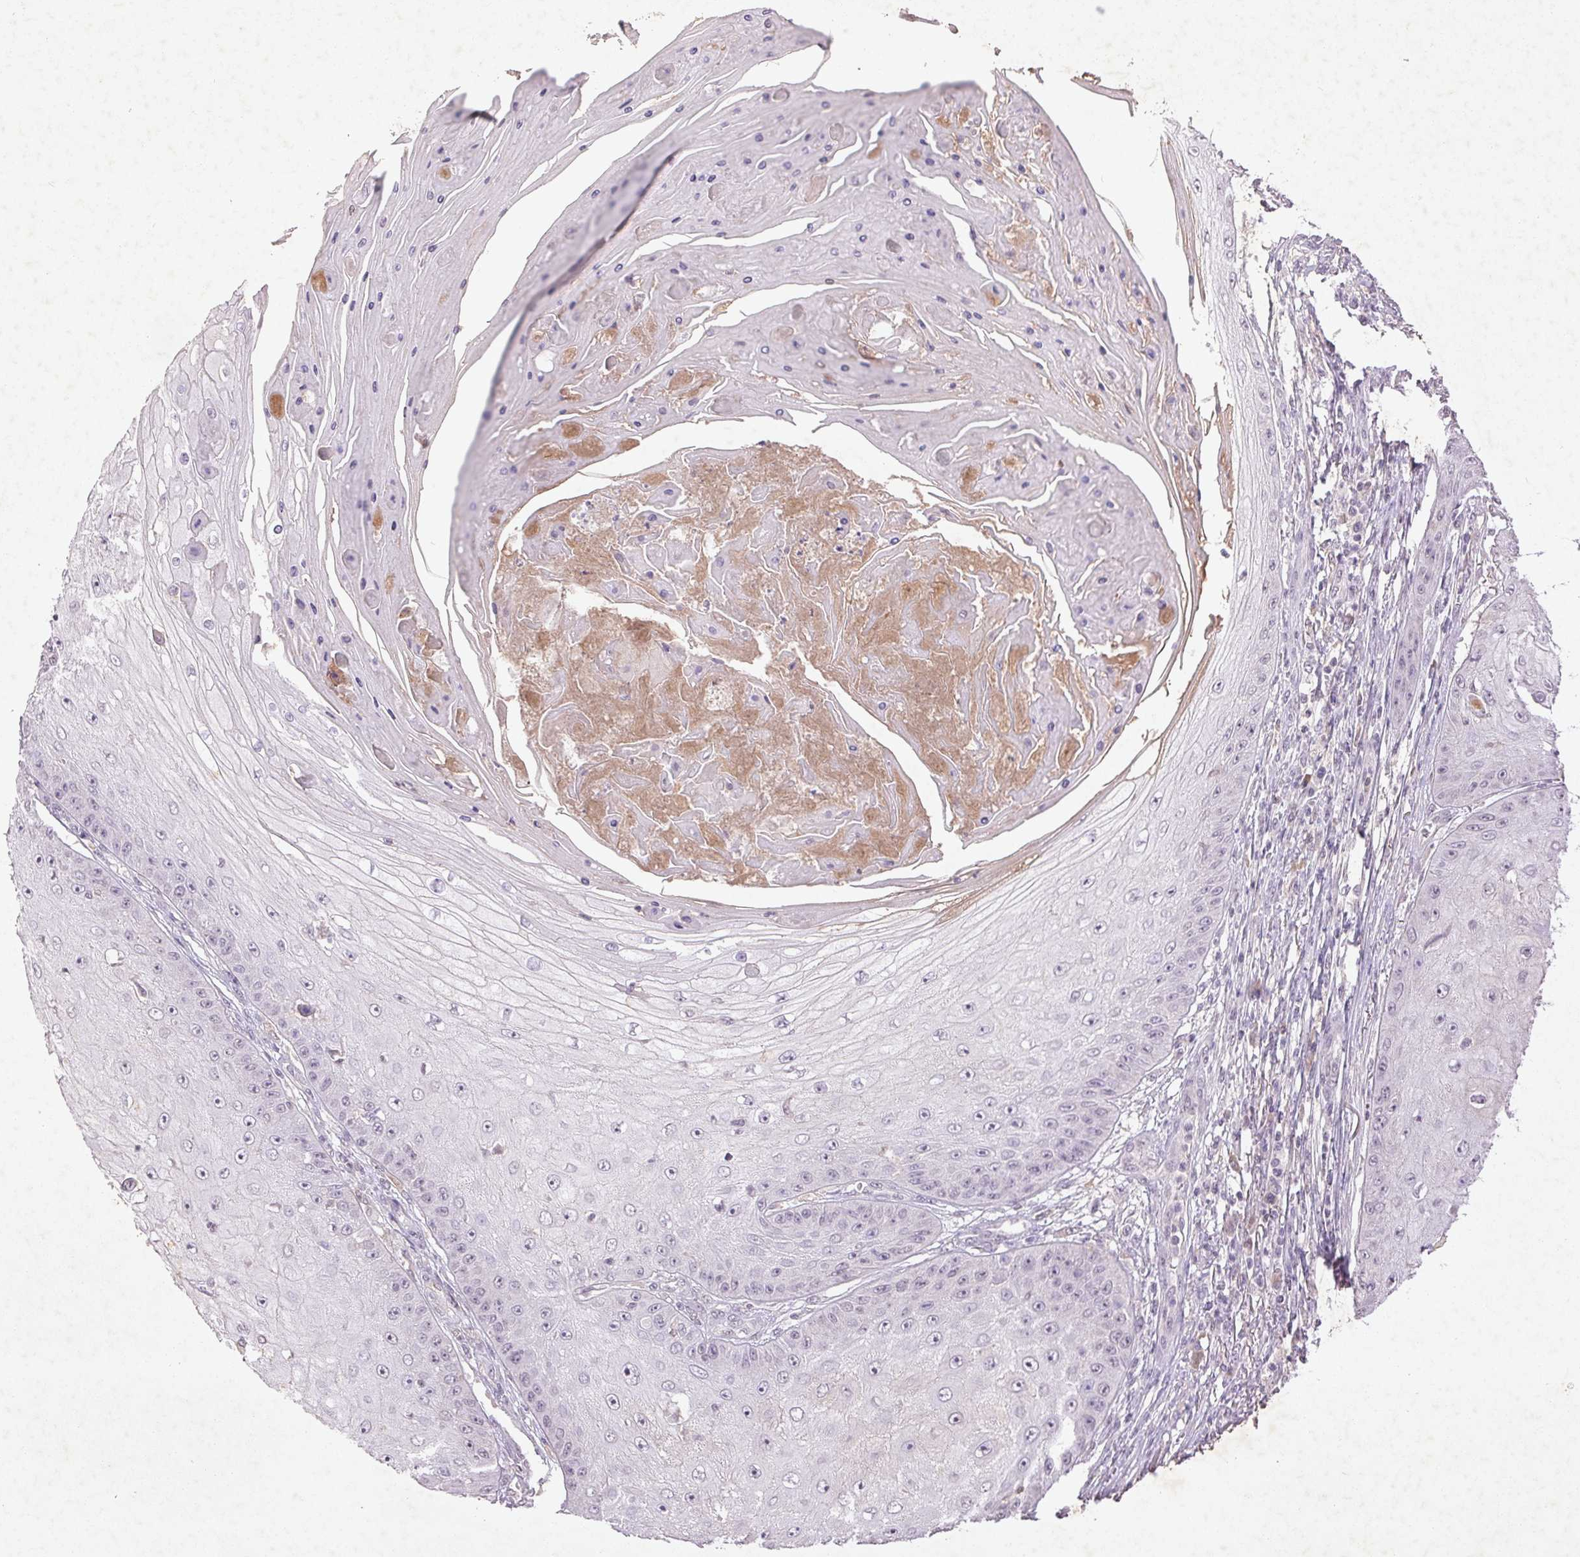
{"staining": {"intensity": "negative", "quantity": "none", "location": "none"}, "tissue": "skin cancer", "cell_type": "Tumor cells", "image_type": "cancer", "snomed": [{"axis": "morphology", "description": "Squamous cell carcinoma, NOS"}, {"axis": "topography", "description": "Skin"}], "caption": "Immunohistochemistry of human squamous cell carcinoma (skin) reveals no expression in tumor cells.", "gene": "FAM168B", "patient": {"sex": "male", "age": 70}}